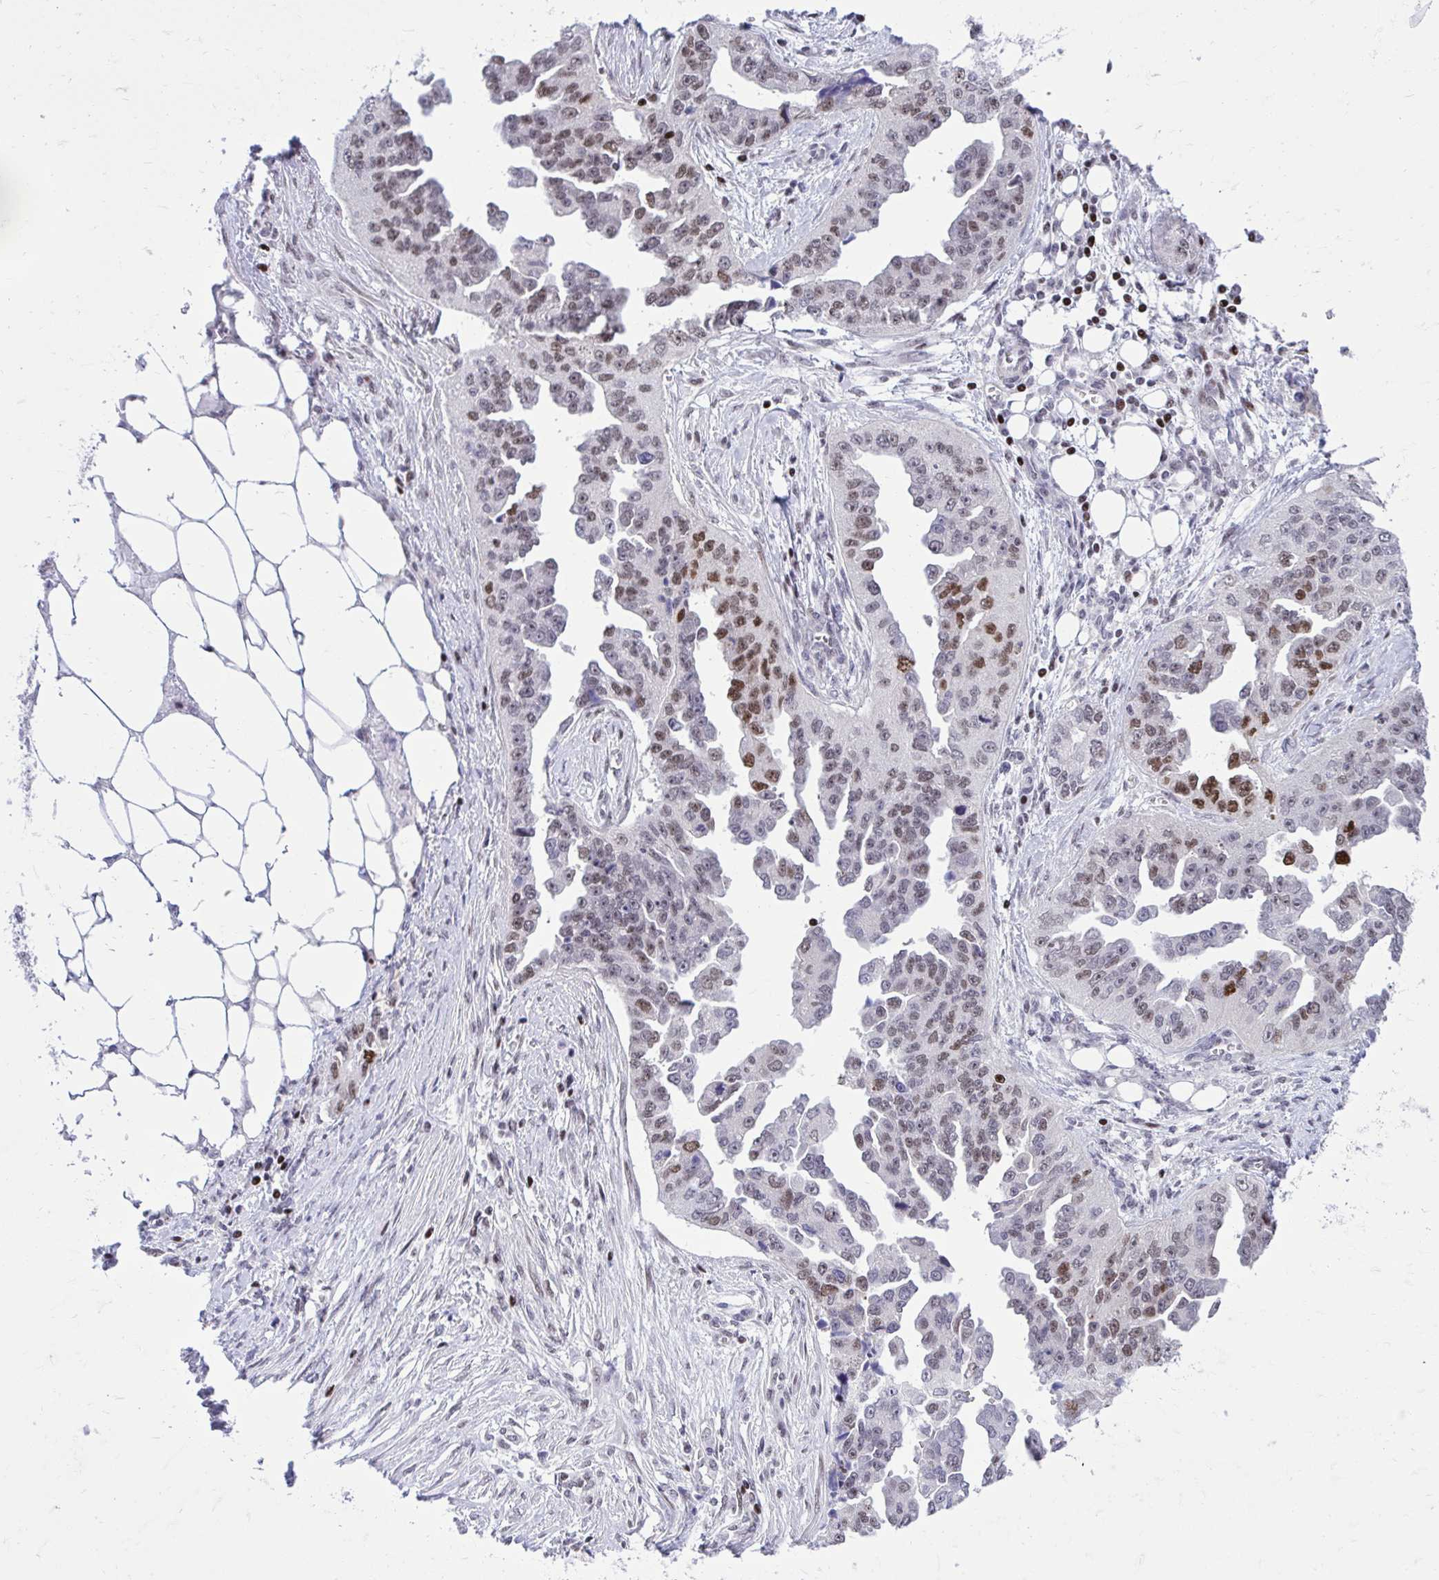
{"staining": {"intensity": "moderate", "quantity": "25%-75%", "location": "nuclear"}, "tissue": "ovarian cancer", "cell_type": "Tumor cells", "image_type": "cancer", "snomed": [{"axis": "morphology", "description": "Cystadenocarcinoma, serous, NOS"}, {"axis": "topography", "description": "Ovary"}], "caption": "Approximately 25%-75% of tumor cells in human serous cystadenocarcinoma (ovarian) exhibit moderate nuclear protein staining as visualized by brown immunohistochemical staining.", "gene": "C14orf39", "patient": {"sex": "female", "age": 75}}